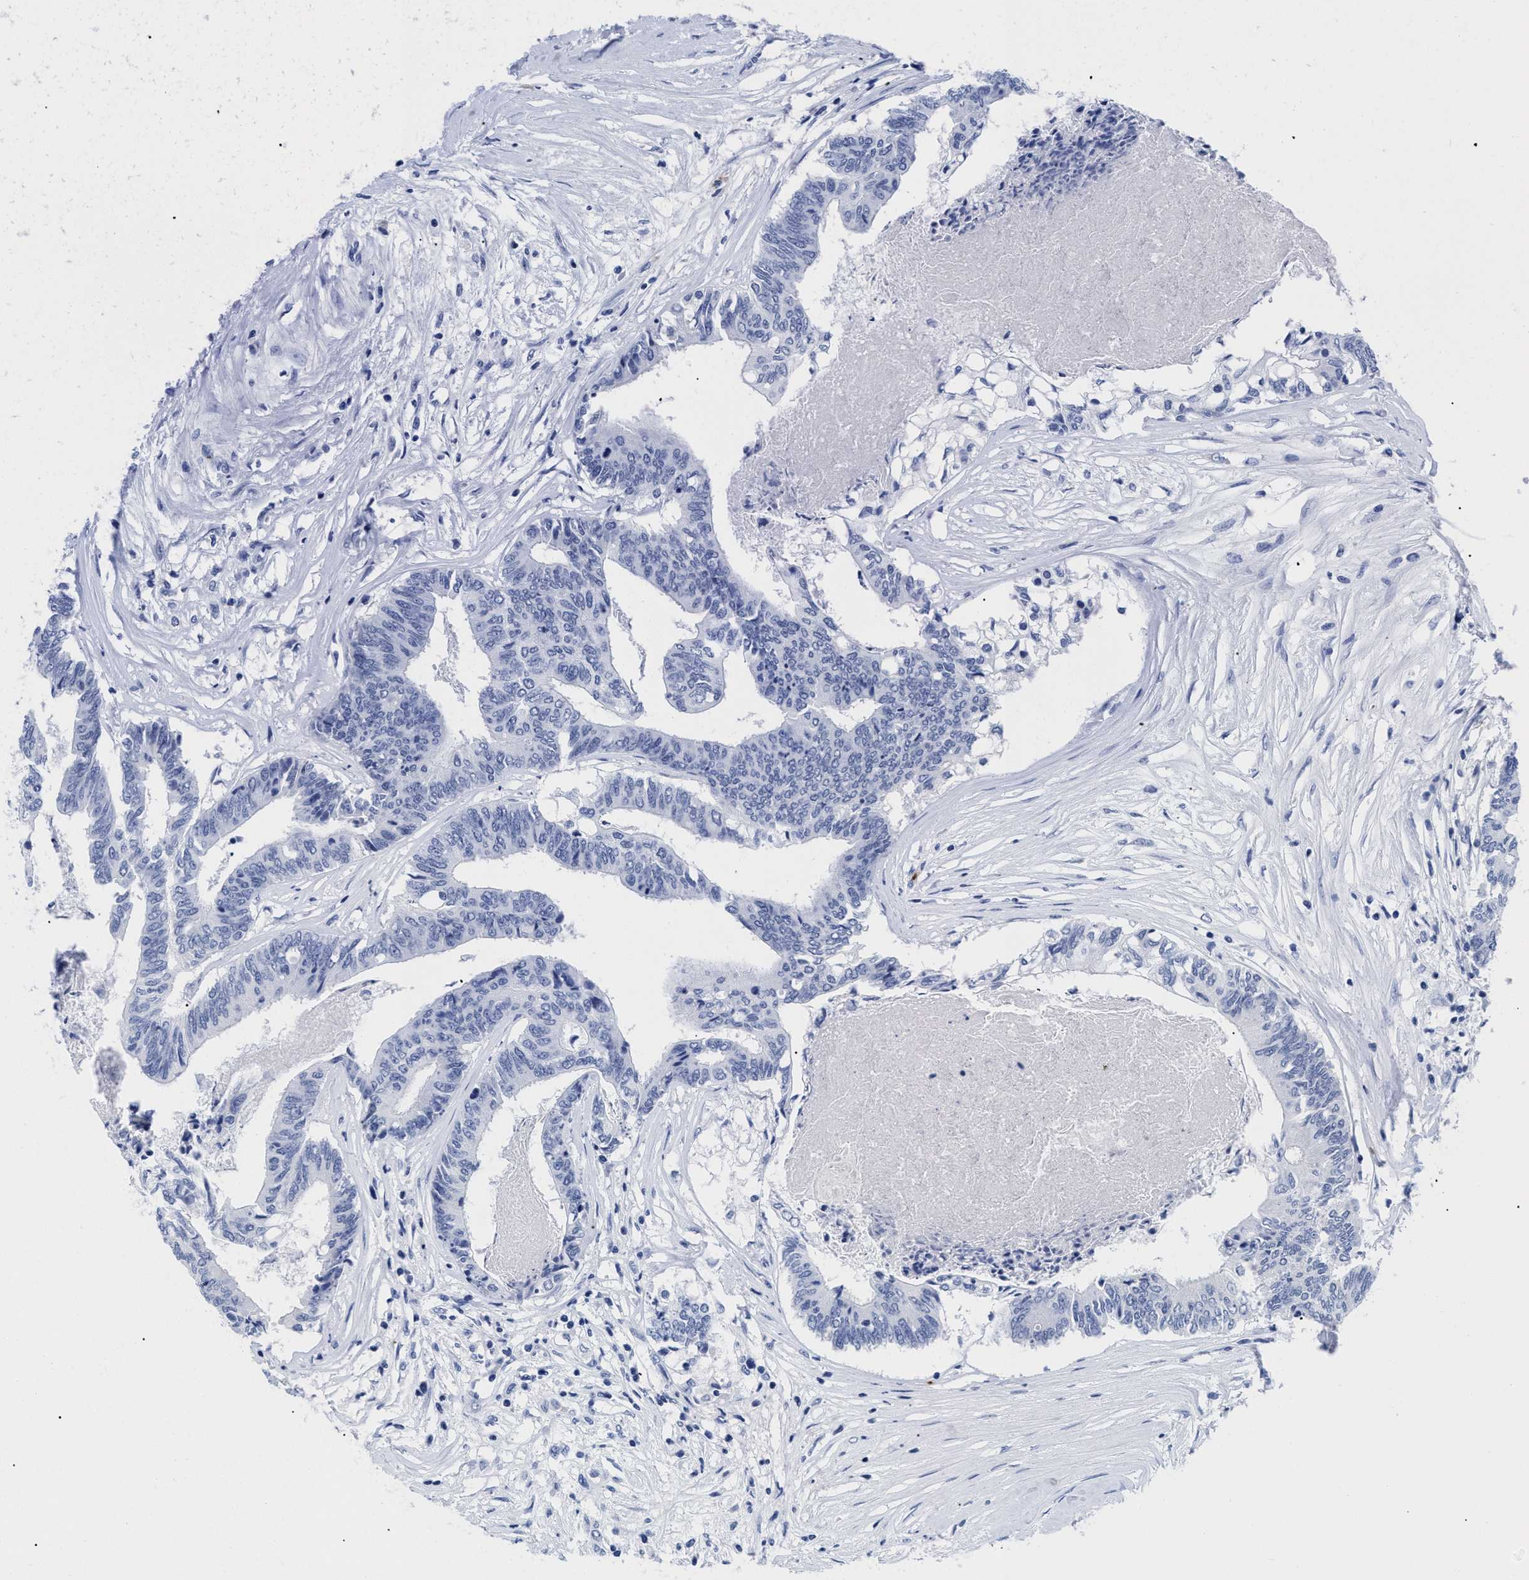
{"staining": {"intensity": "negative", "quantity": "none", "location": "none"}, "tissue": "colorectal cancer", "cell_type": "Tumor cells", "image_type": "cancer", "snomed": [{"axis": "morphology", "description": "Adenocarcinoma, NOS"}, {"axis": "topography", "description": "Rectum"}], "caption": "Tumor cells are negative for brown protein staining in colorectal cancer (adenocarcinoma).", "gene": "TREML1", "patient": {"sex": "male", "age": 63}}